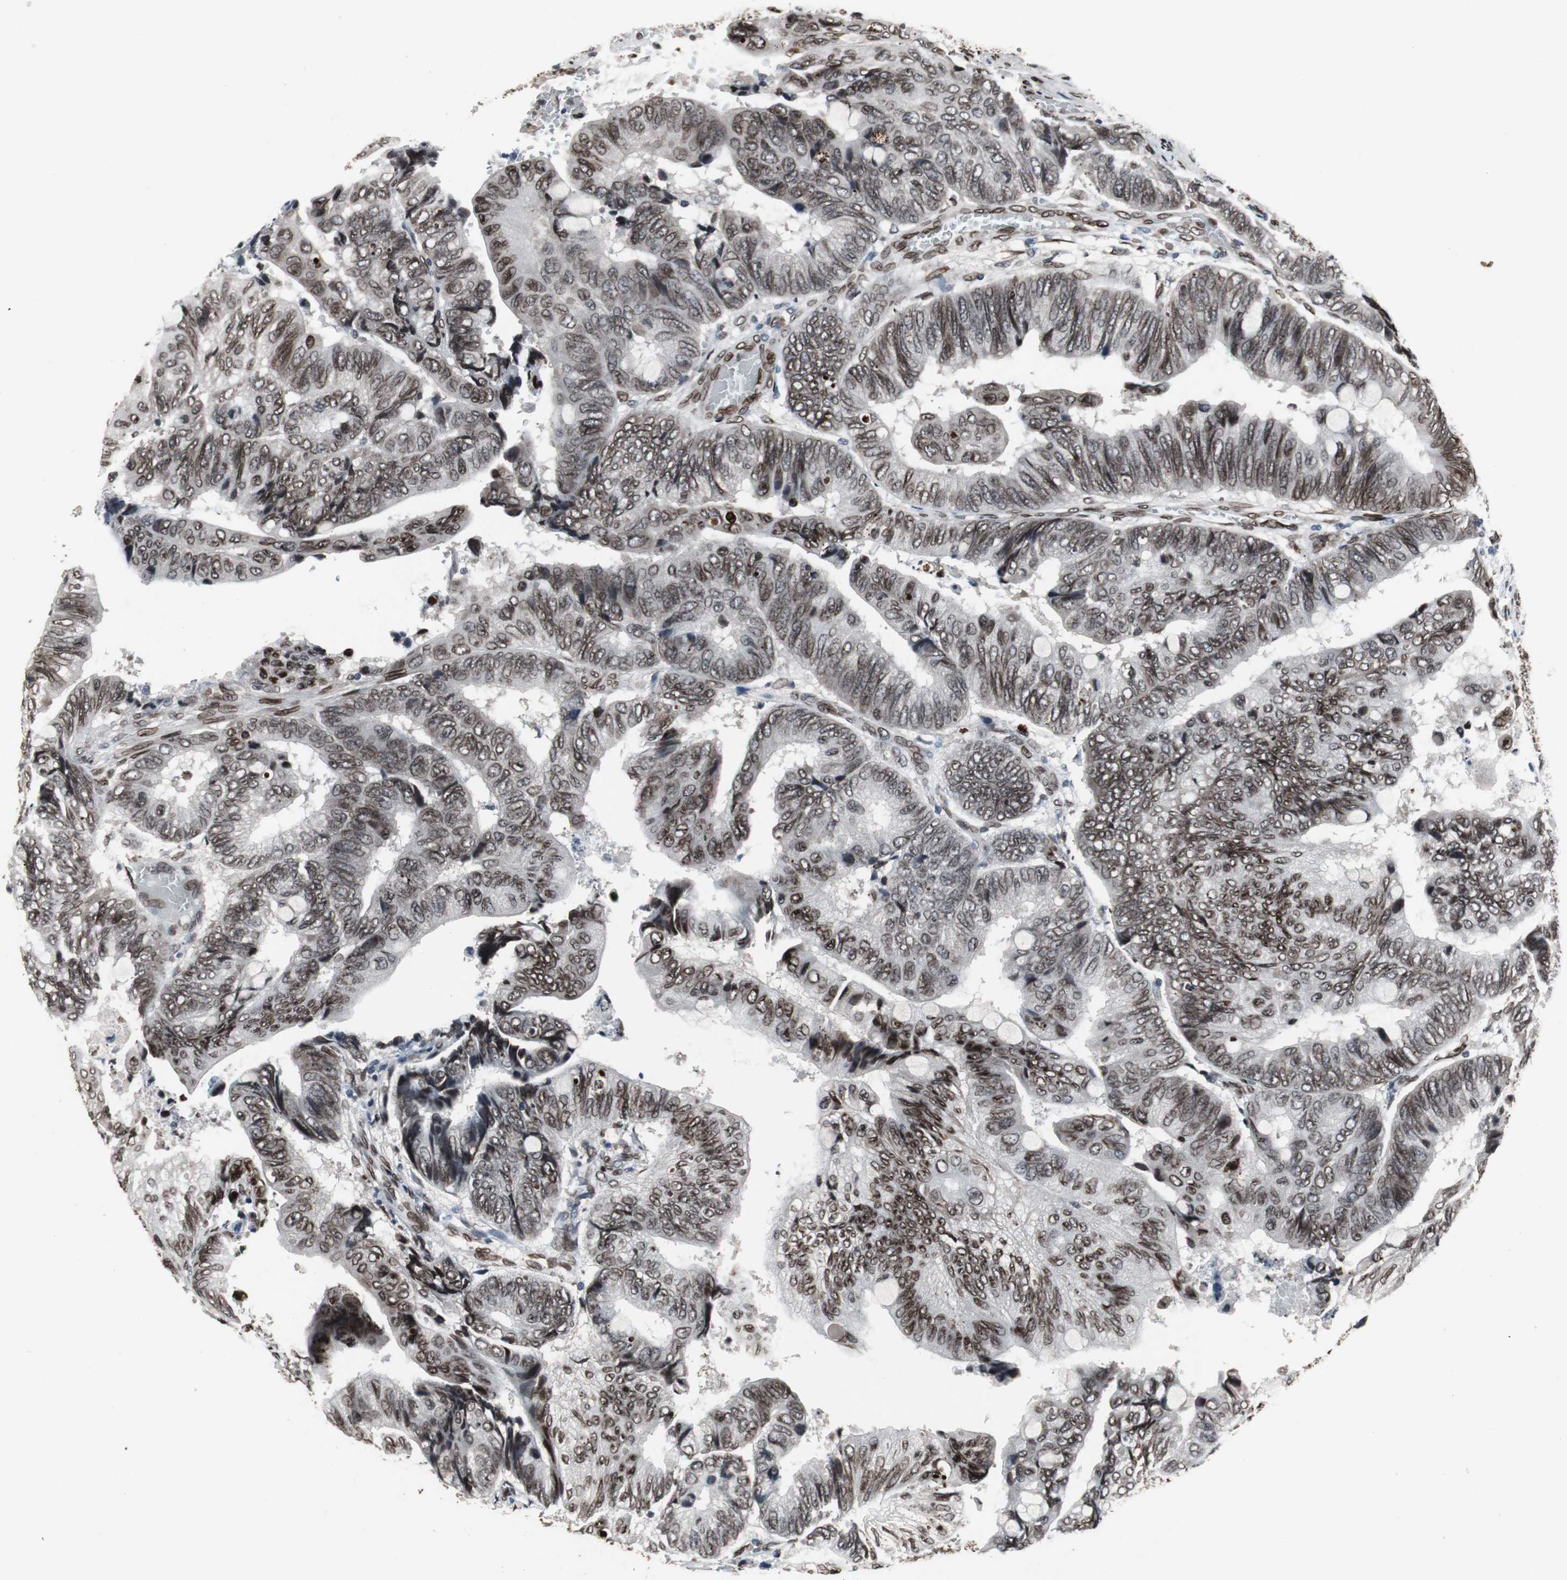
{"staining": {"intensity": "strong", "quantity": ">75%", "location": "cytoplasmic/membranous,nuclear"}, "tissue": "colorectal cancer", "cell_type": "Tumor cells", "image_type": "cancer", "snomed": [{"axis": "morphology", "description": "Normal tissue, NOS"}, {"axis": "morphology", "description": "Adenocarcinoma, NOS"}, {"axis": "topography", "description": "Rectum"}, {"axis": "topography", "description": "Peripheral nerve tissue"}], "caption": "Immunohistochemistry (IHC) of colorectal adenocarcinoma demonstrates high levels of strong cytoplasmic/membranous and nuclear staining in about >75% of tumor cells.", "gene": "LMNA", "patient": {"sex": "male", "age": 92}}